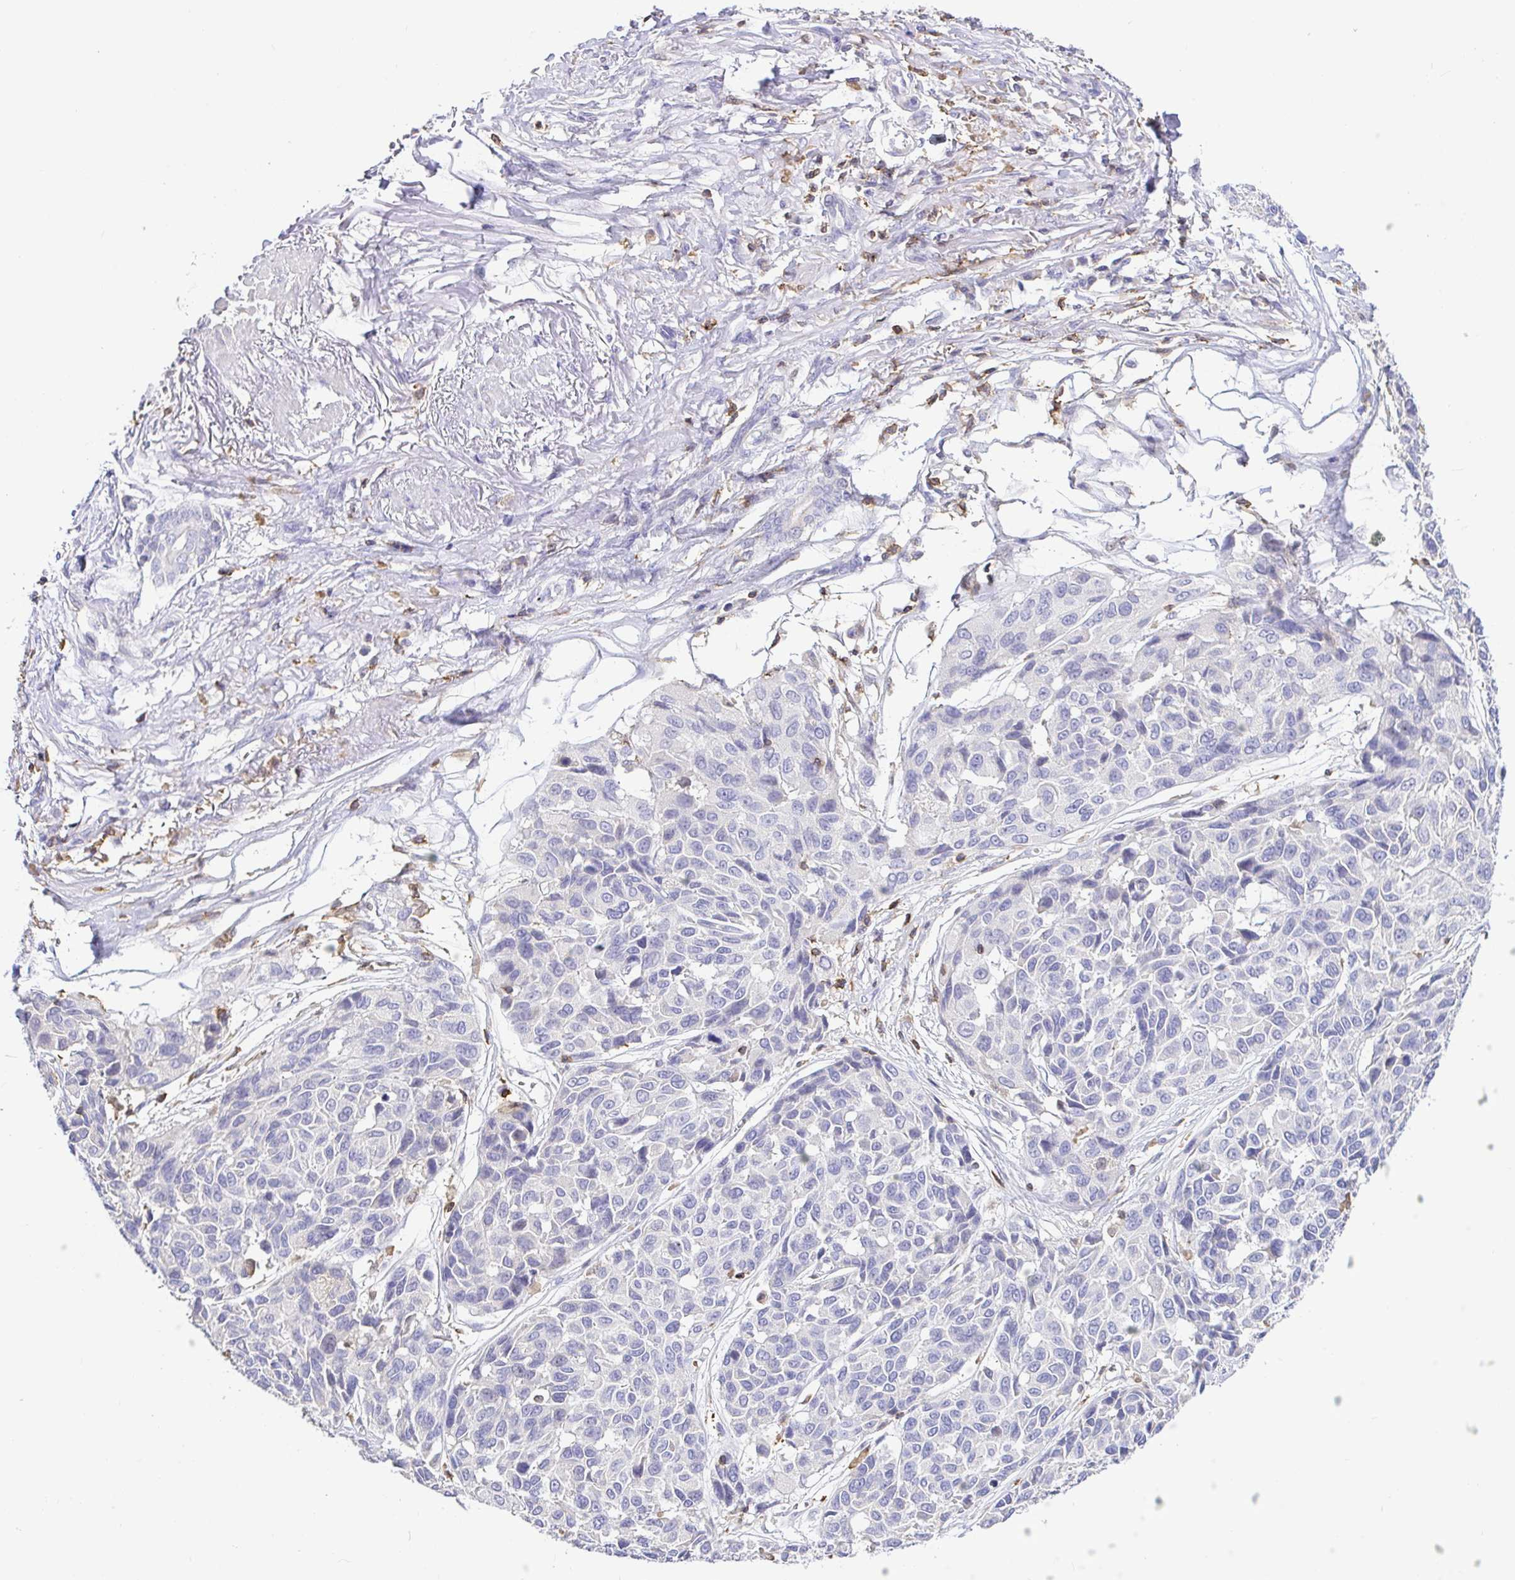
{"staining": {"intensity": "negative", "quantity": "none", "location": "none"}, "tissue": "melanoma", "cell_type": "Tumor cells", "image_type": "cancer", "snomed": [{"axis": "morphology", "description": "Malignant melanoma, NOS"}, {"axis": "topography", "description": "Skin"}], "caption": "Immunohistochemistry (IHC) micrograph of neoplastic tissue: human melanoma stained with DAB (3,3'-diaminobenzidine) shows no significant protein staining in tumor cells. The staining is performed using DAB brown chromogen with nuclei counter-stained in using hematoxylin.", "gene": "SKAP1", "patient": {"sex": "female", "age": 66}}